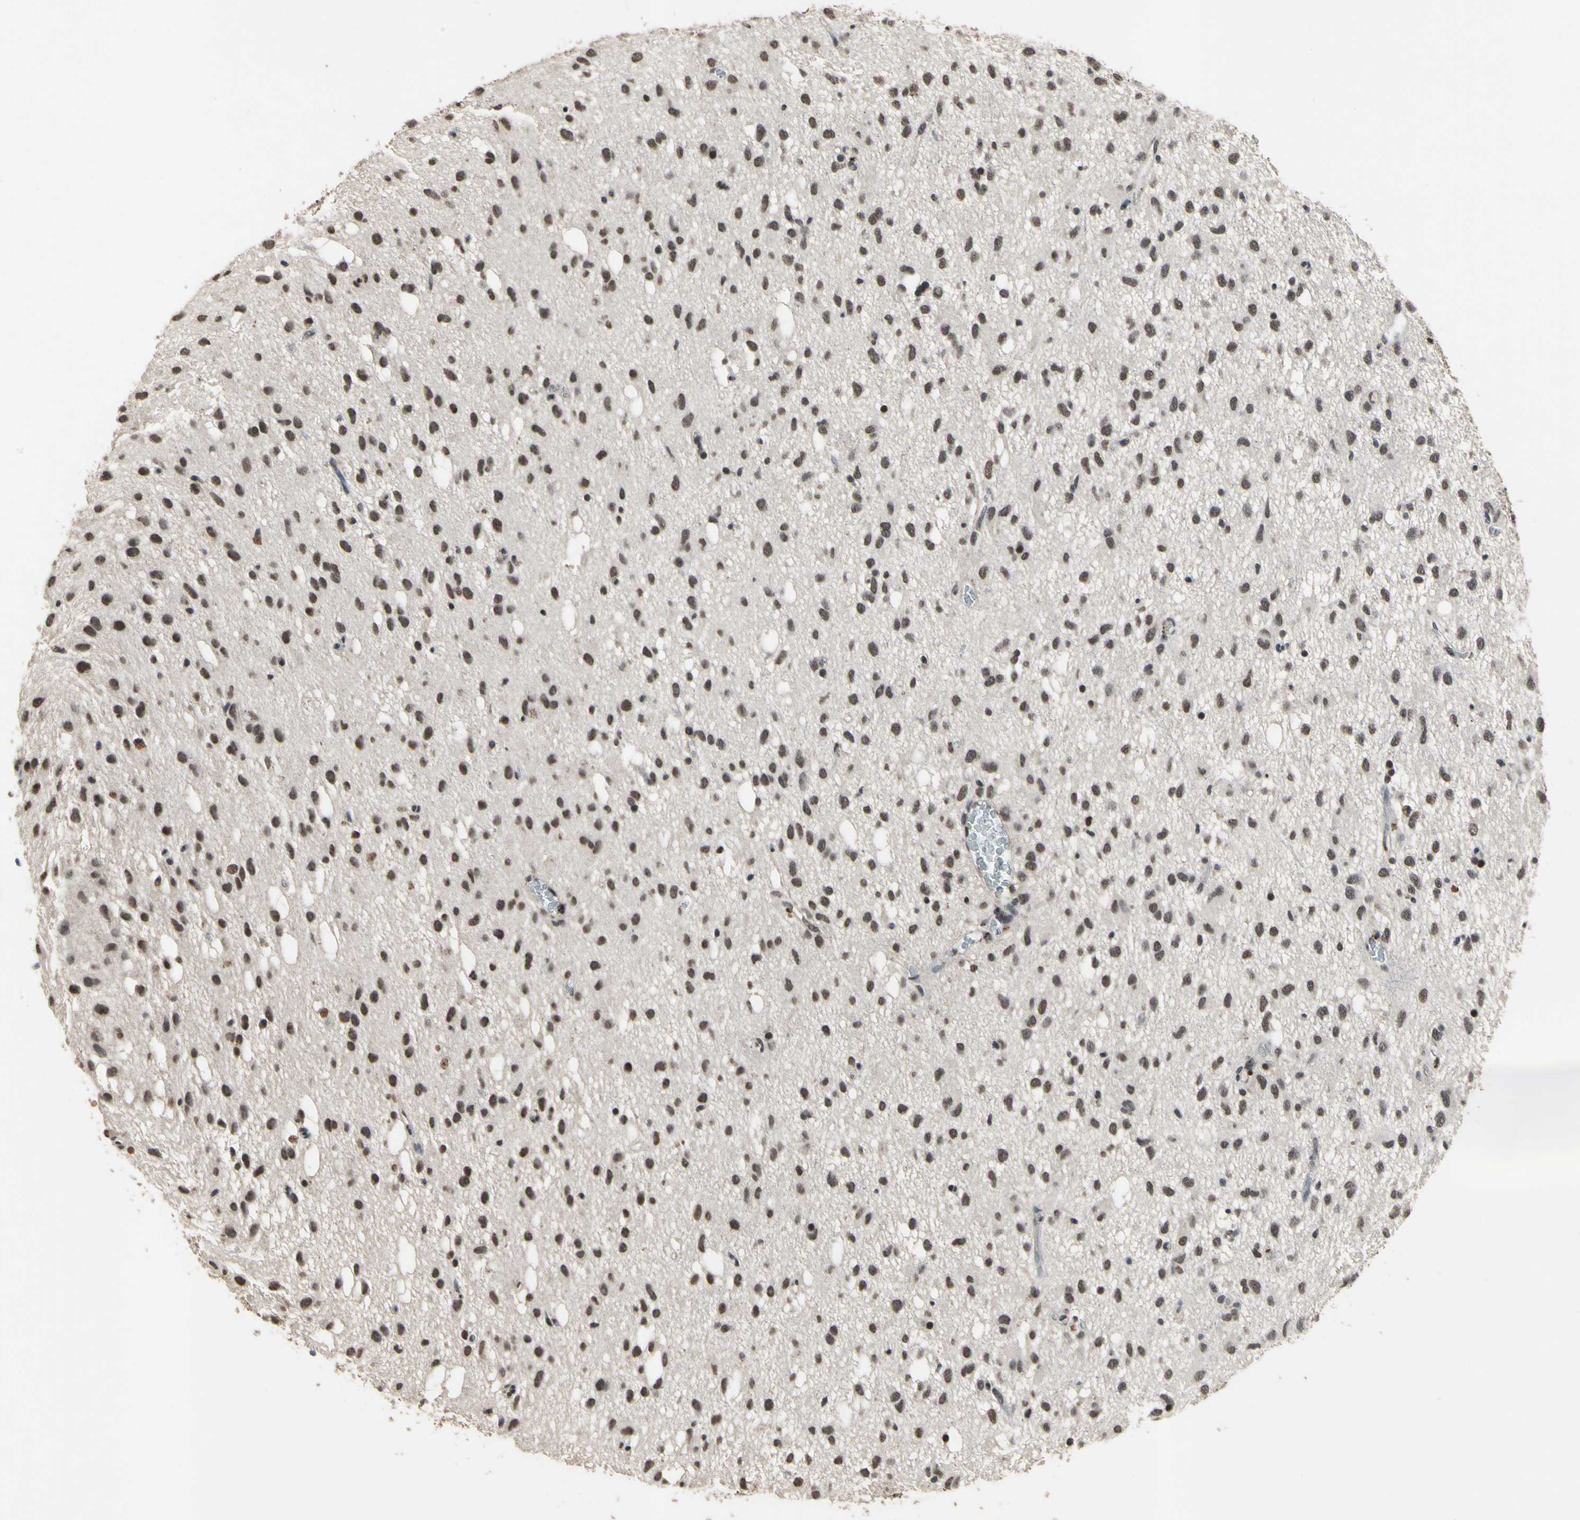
{"staining": {"intensity": "strong", "quantity": ">75%", "location": "nuclear"}, "tissue": "glioma", "cell_type": "Tumor cells", "image_type": "cancer", "snomed": [{"axis": "morphology", "description": "Glioma, malignant, Low grade"}, {"axis": "topography", "description": "Brain"}], "caption": "Glioma stained with DAB immunohistochemistry shows high levels of strong nuclear positivity in about >75% of tumor cells.", "gene": "ZNF174", "patient": {"sex": "male", "age": 77}}